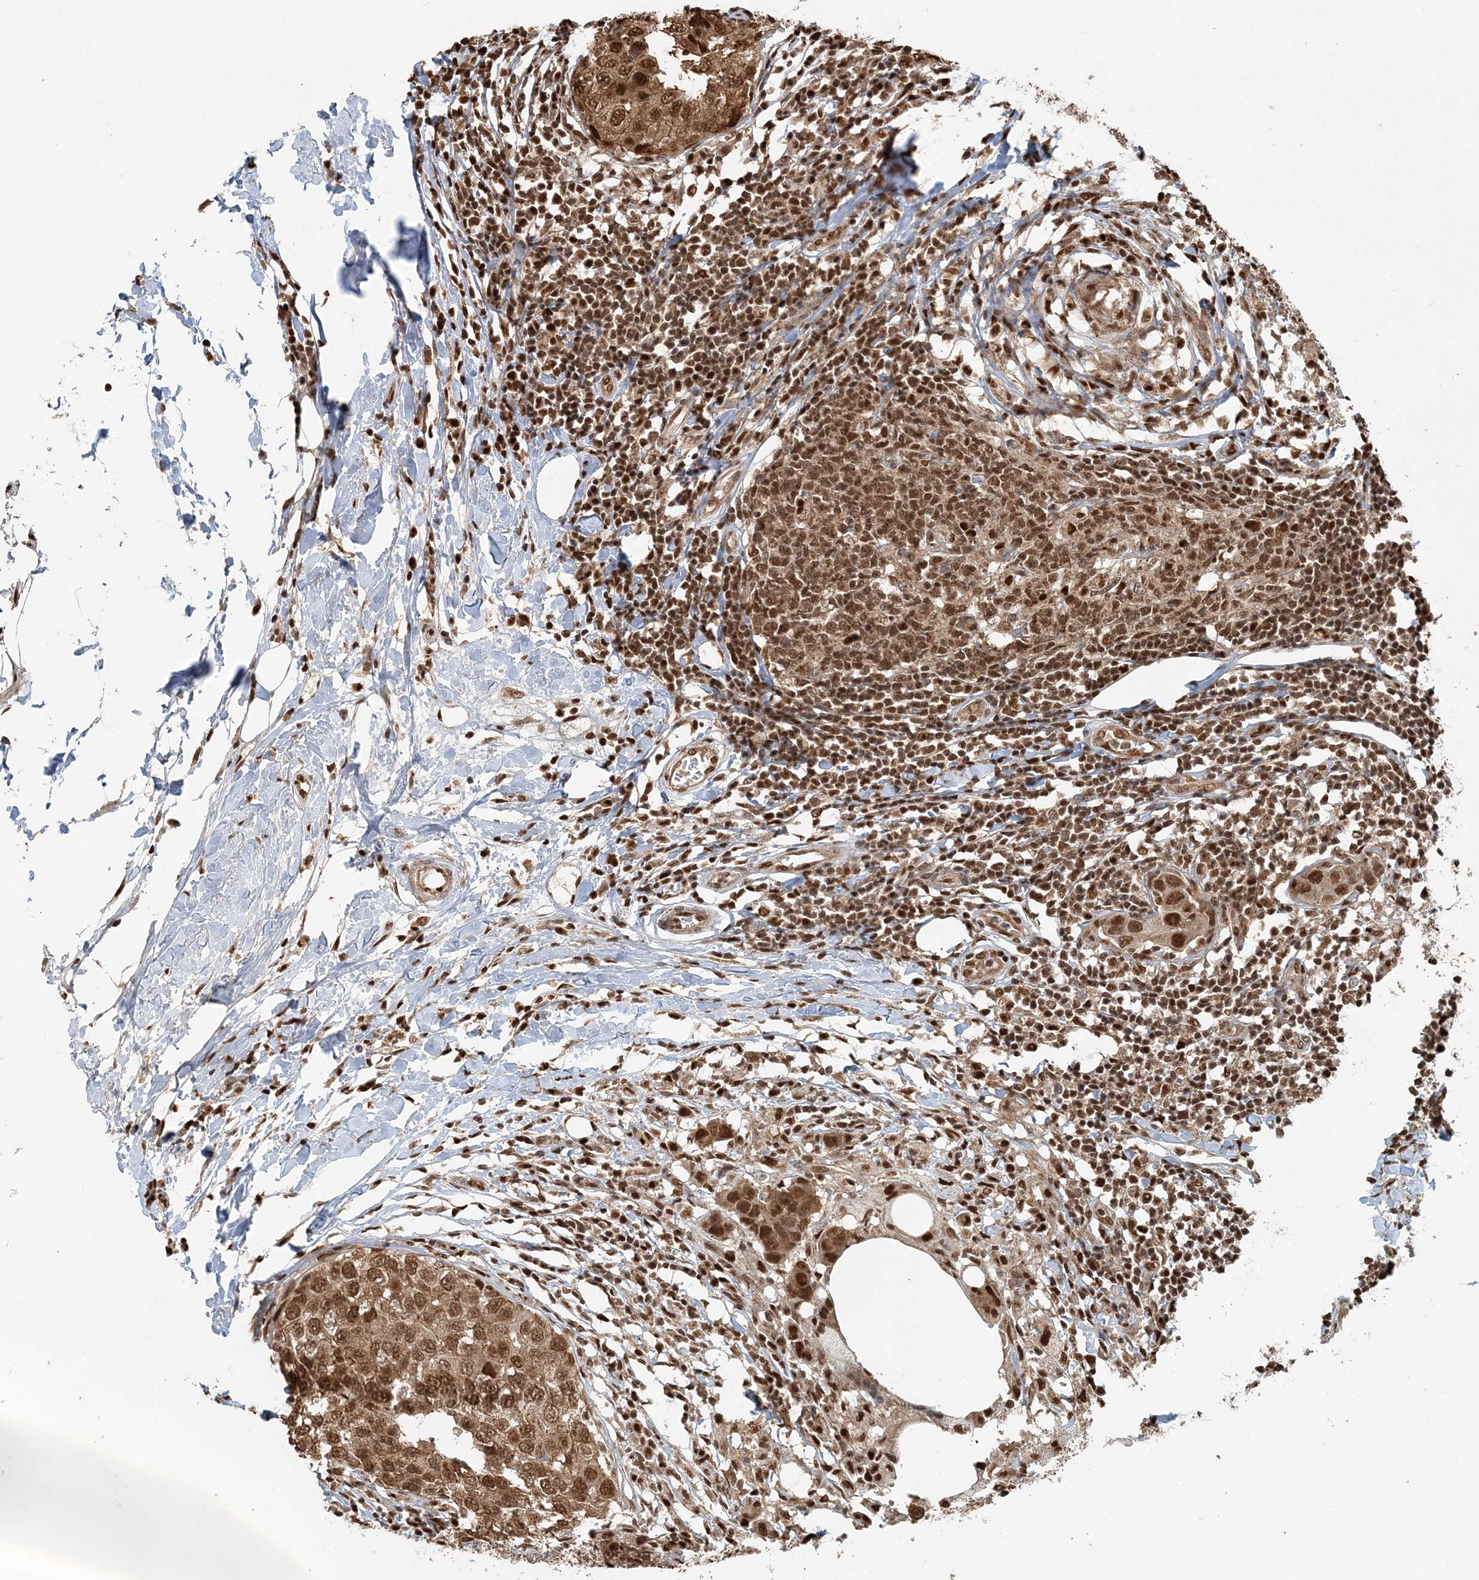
{"staining": {"intensity": "strong", "quantity": ">75%", "location": "cytoplasmic/membranous,nuclear"}, "tissue": "breast cancer", "cell_type": "Tumor cells", "image_type": "cancer", "snomed": [{"axis": "morphology", "description": "Duct carcinoma"}, {"axis": "topography", "description": "Breast"}], "caption": "Immunohistochemical staining of breast invasive ductal carcinoma shows high levels of strong cytoplasmic/membranous and nuclear positivity in approximately >75% of tumor cells.", "gene": "ARHGAP35", "patient": {"sex": "female", "age": 27}}